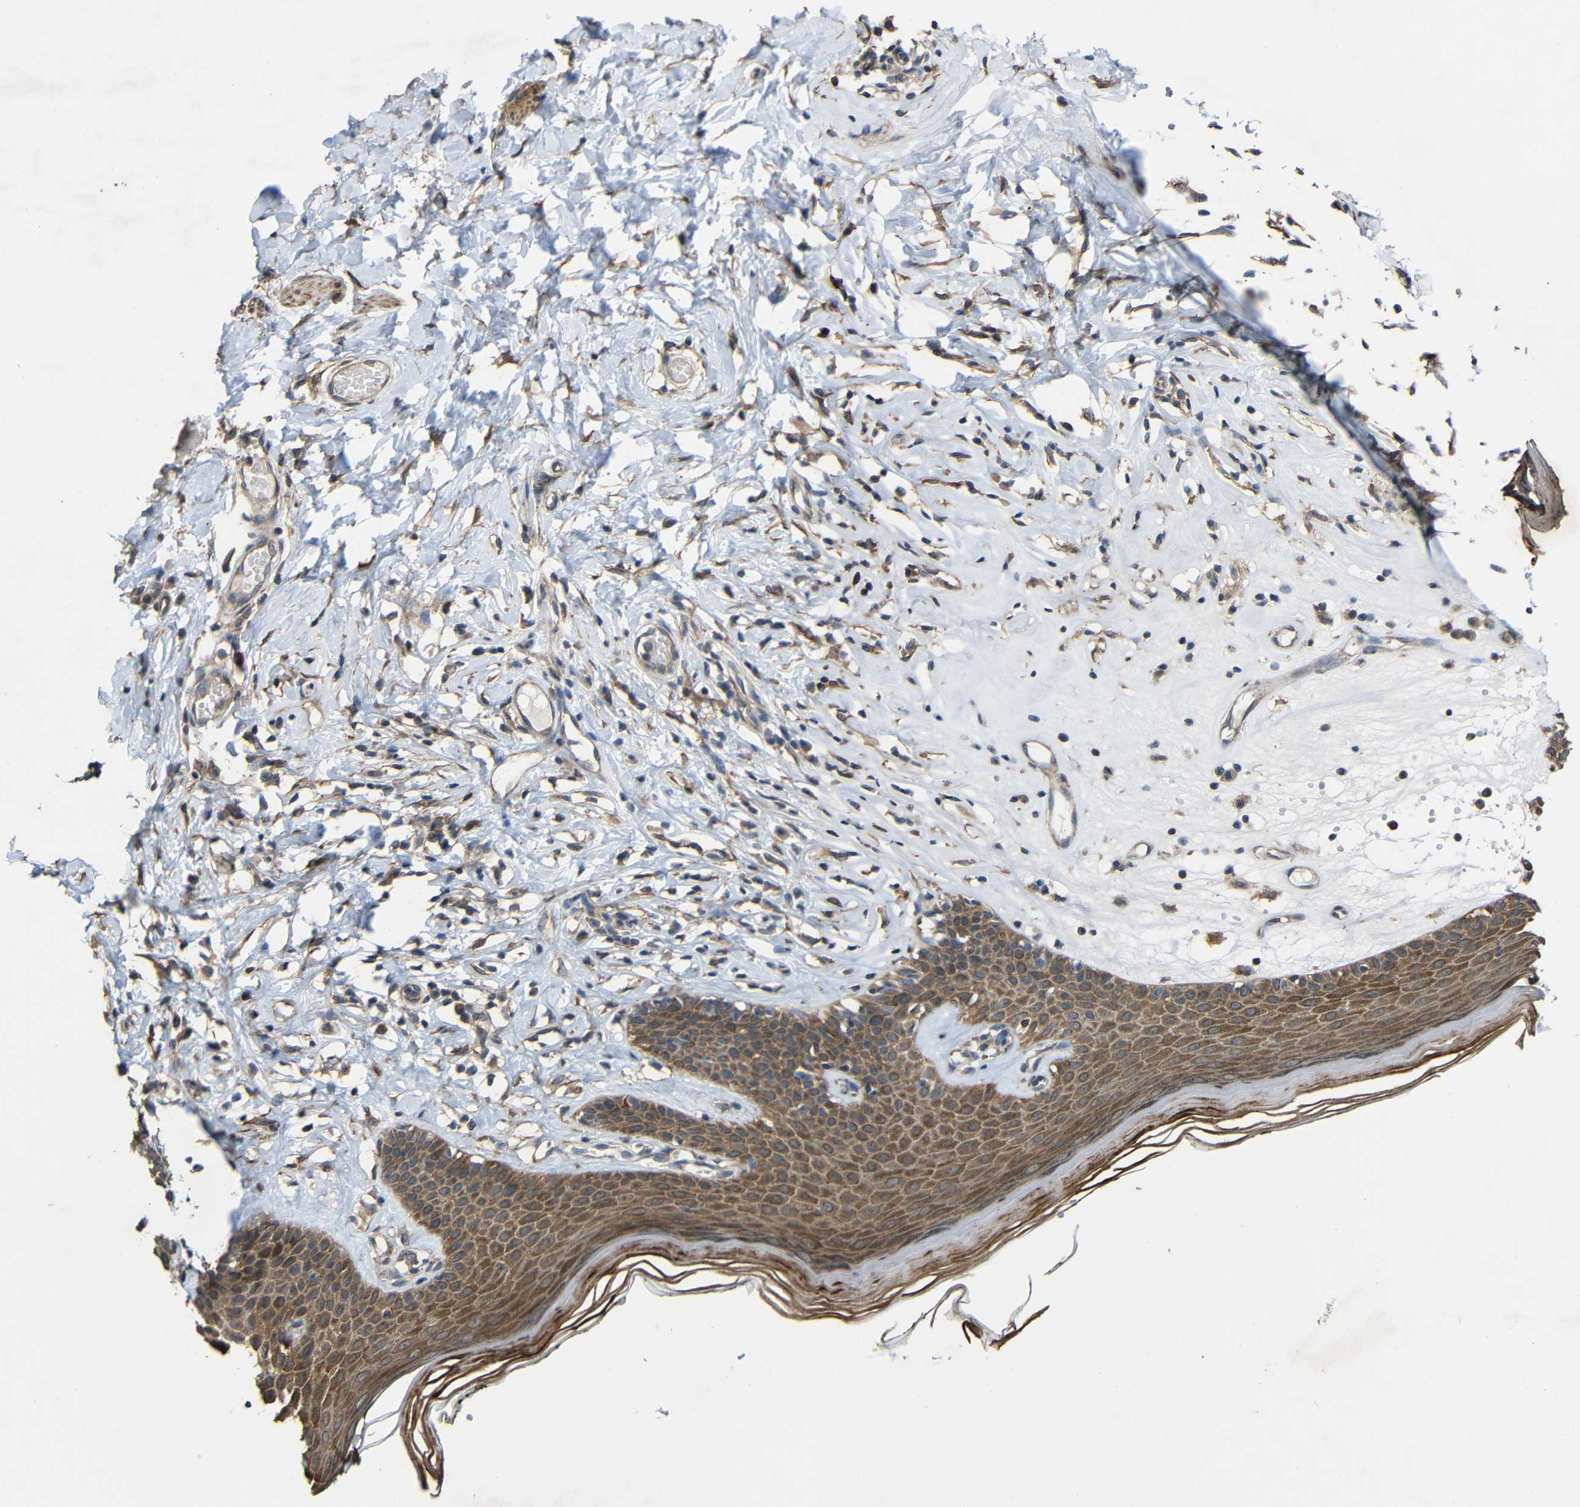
{"staining": {"intensity": "moderate", "quantity": ">75%", "location": "cytoplasmic/membranous"}, "tissue": "skin", "cell_type": "Epidermal cells", "image_type": "normal", "snomed": [{"axis": "morphology", "description": "Normal tissue, NOS"}, {"axis": "morphology", "description": "Inflammation, NOS"}, {"axis": "topography", "description": "Vulva"}], "caption": "DAB (3,3'-diaminobenzidine) immunohistochemical staining of normal skin exhibits moderate cytoplasmic/membranous protein staining in about >75% of epidermal cells.", "gene": "CHST9", "patient": {"sex": "female", "age": 84}}